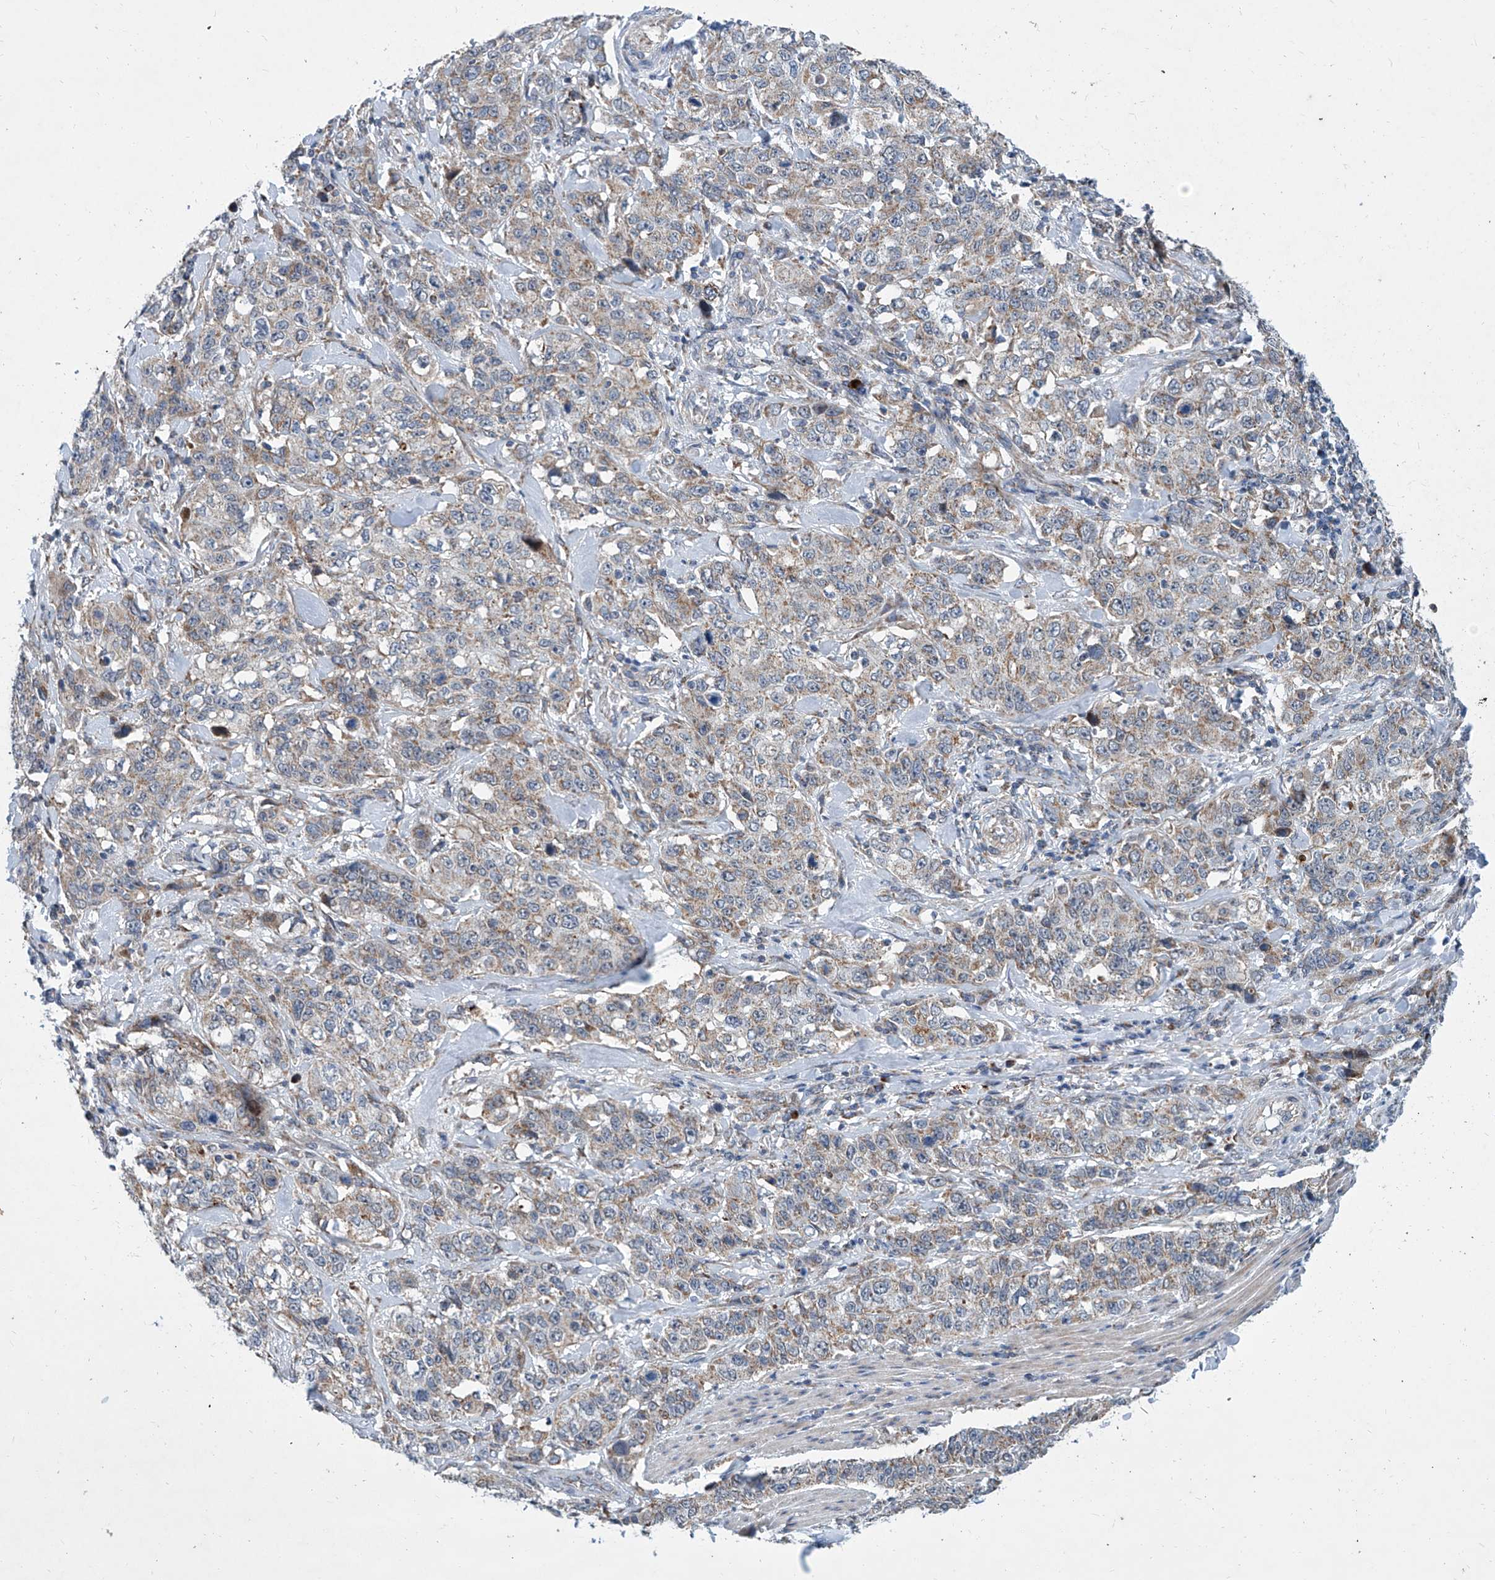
{"staining": {"intensity": "weak", "quantity": ">75%", "location": "cytoplasmic/membranous"}, "tissue": "stomach cancer", "cell_type": "Tumor cells", "image_type": "cancer", "snomed": [{"axis": "morphology", "description": "Adenocarcinoma, NOS"}, {"axis": "topography", "description": "Stomach"}], "caption": "Immunohistochemical staining of stomach cancer (adenocarcinoma) displays low levels of weak cytoplasmic/membranous protein positivity in approximately >75% of tumor cells.", "gene": "USP48", "patient": {"sex": "male", "age": 48}}